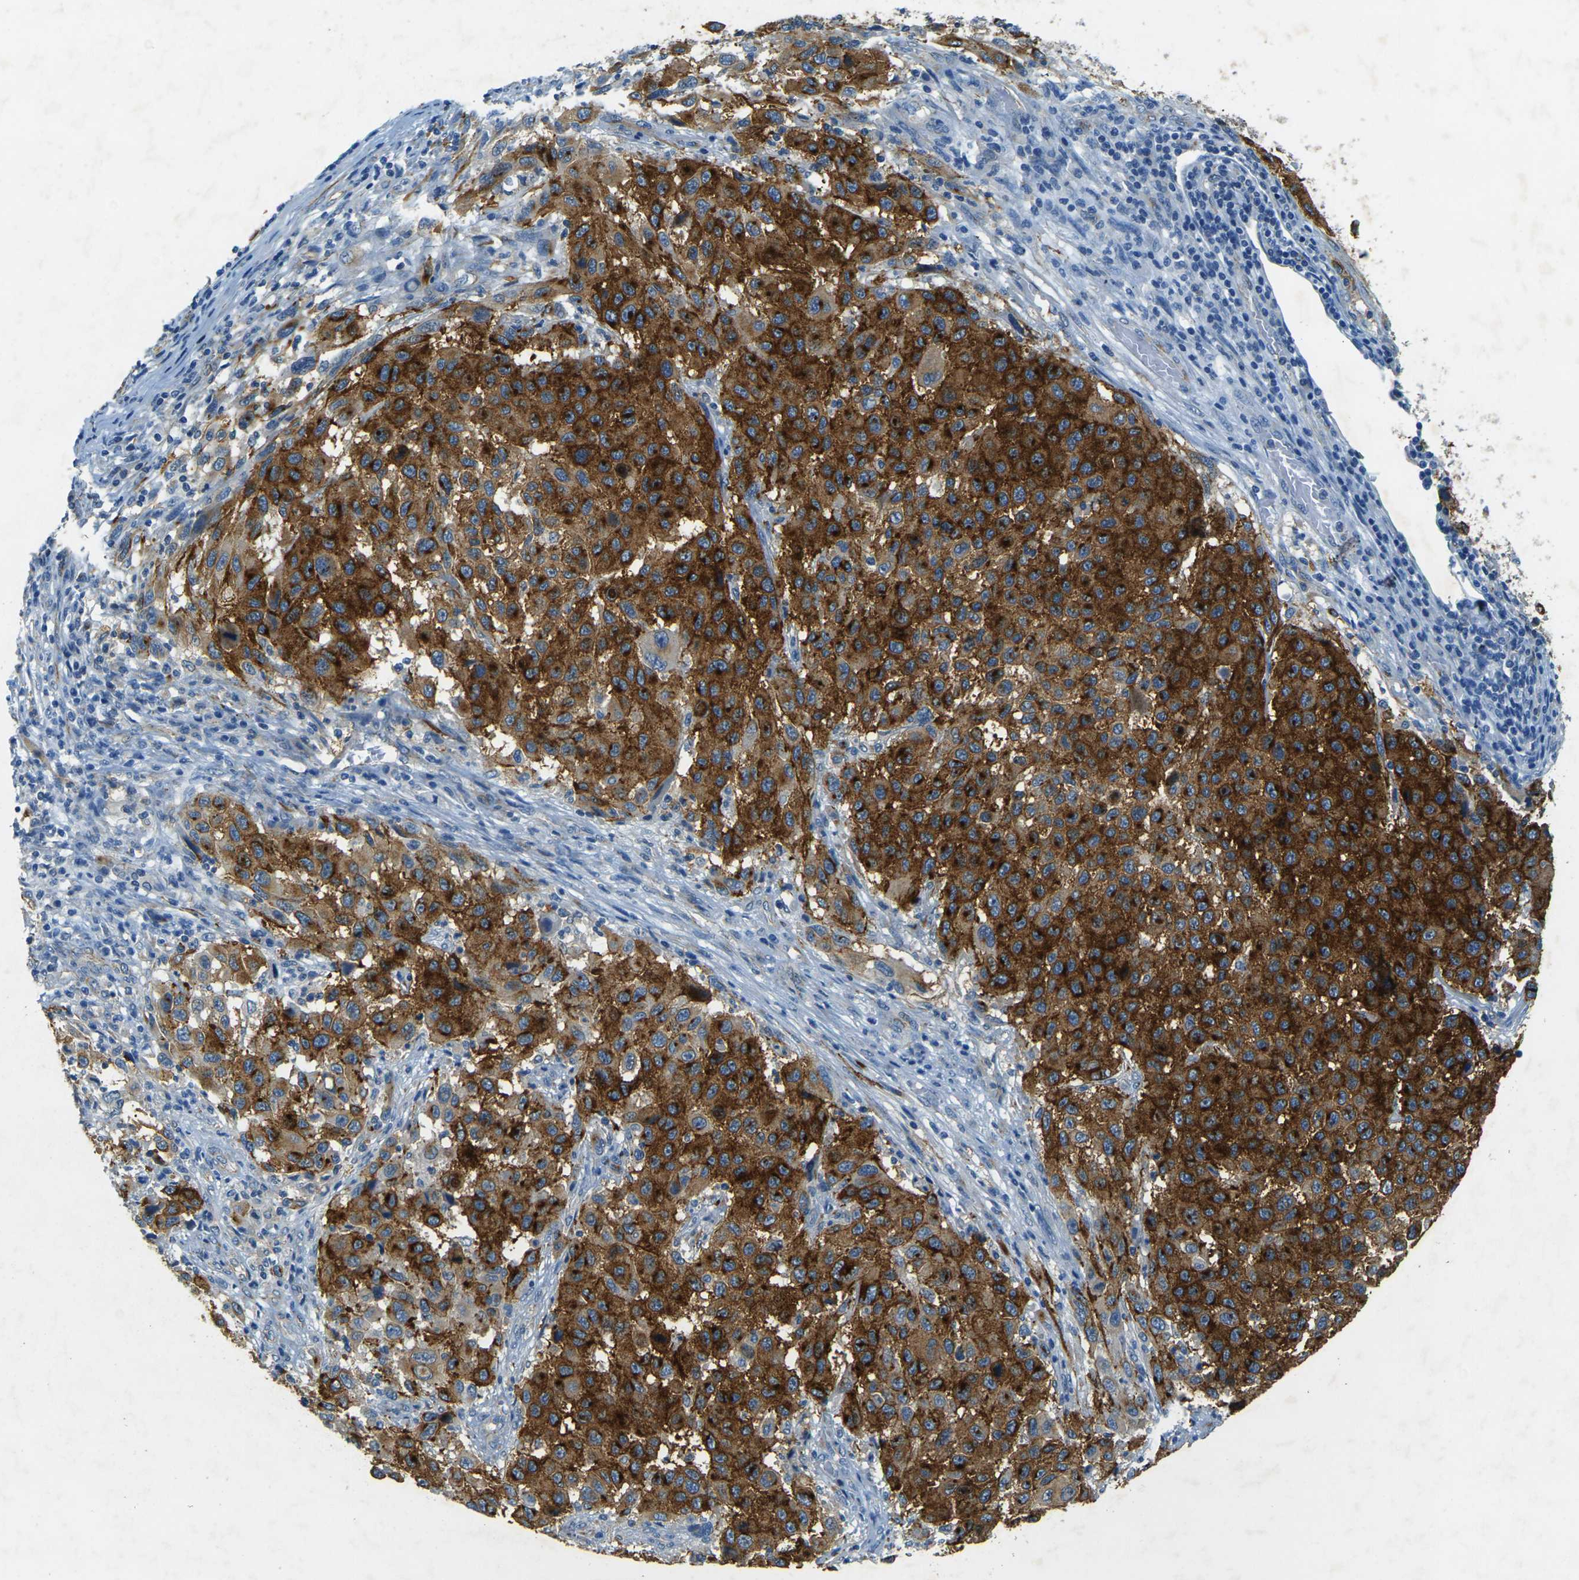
{"staining": {"intensity": "strong", "quantity": ">75%", "location": "cytoplasmic/membranous"}, "tissue": "melanoma", "cell_type": "Tumor cells", "image_type": "cancer", "snomed": [{"axis": "morphology", "description": "Malignant melanoma, Metastatic site"}, {"axis": "topography", "description": "Lymph node"}], "caption": "Protein analysis of melanoma tissue demonstrates strong cytoplasmic/membranous expression in about >75% of tumor cells. (Brightfield microscopy of DAB IHC at high magnification).", "gene": "SORT1", "patient": {"sex": "male", "age": 61}}